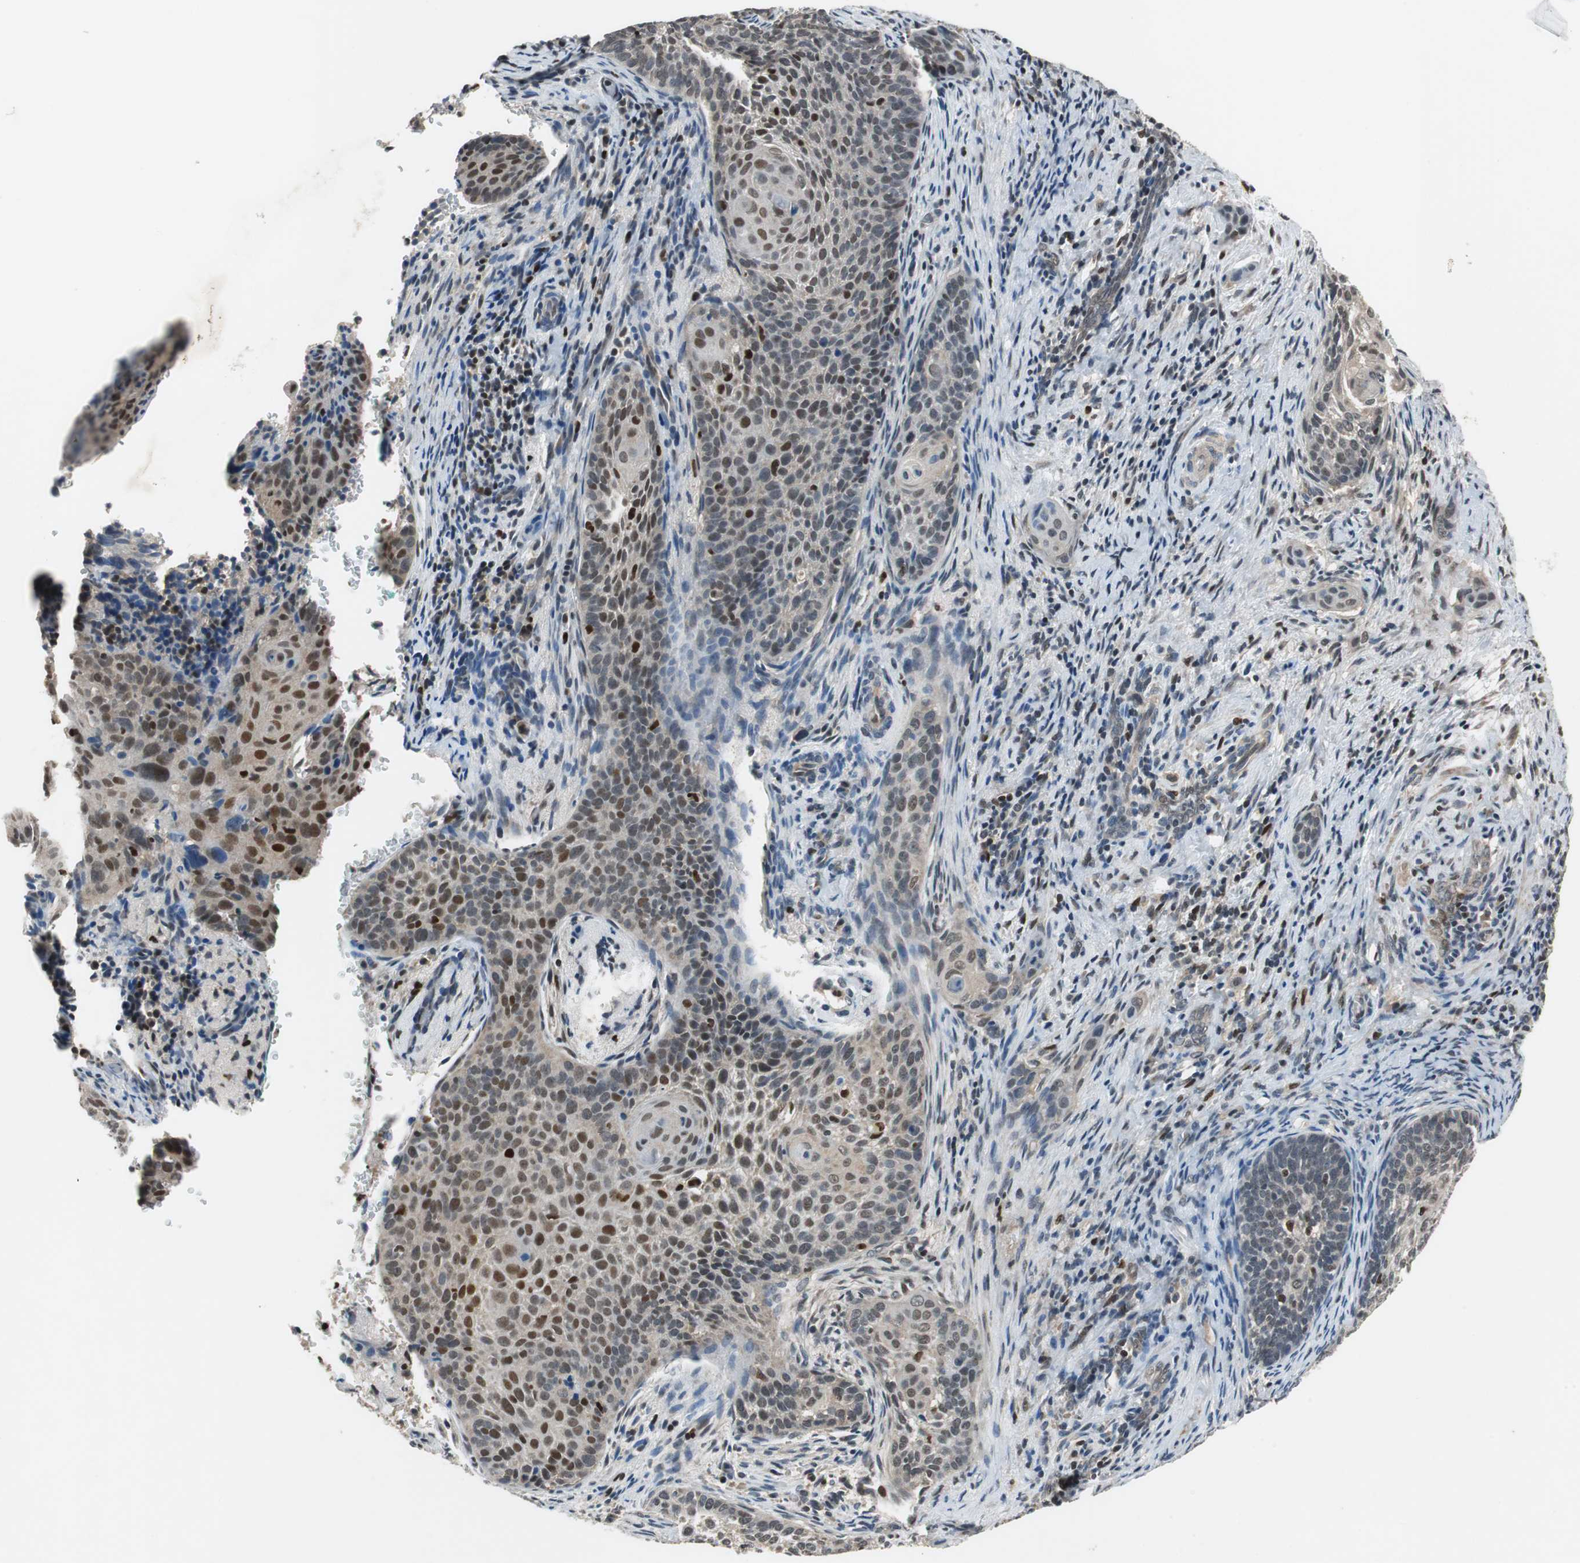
{"staining": {"intensity": "moderate", "quantity": ">75%", "location": "nuclear"}, "tissue": "cervical cancer", "cell_type": "Tumor cells", "image_type": "cancer", "snomed": [{"axis": "morphology", "description": "Squamous cell carcinoma, NOS"}, {"axis": "topography", "description": "Cervix"}], "caption": "Protein analysis of squamous cell carcinoma (cervical) tissue demonstrates moderate nuclear expression in approximately >75% of tumor cells.", "gene": "MAFB", "patient": {"sex": "female", "age": 33}}